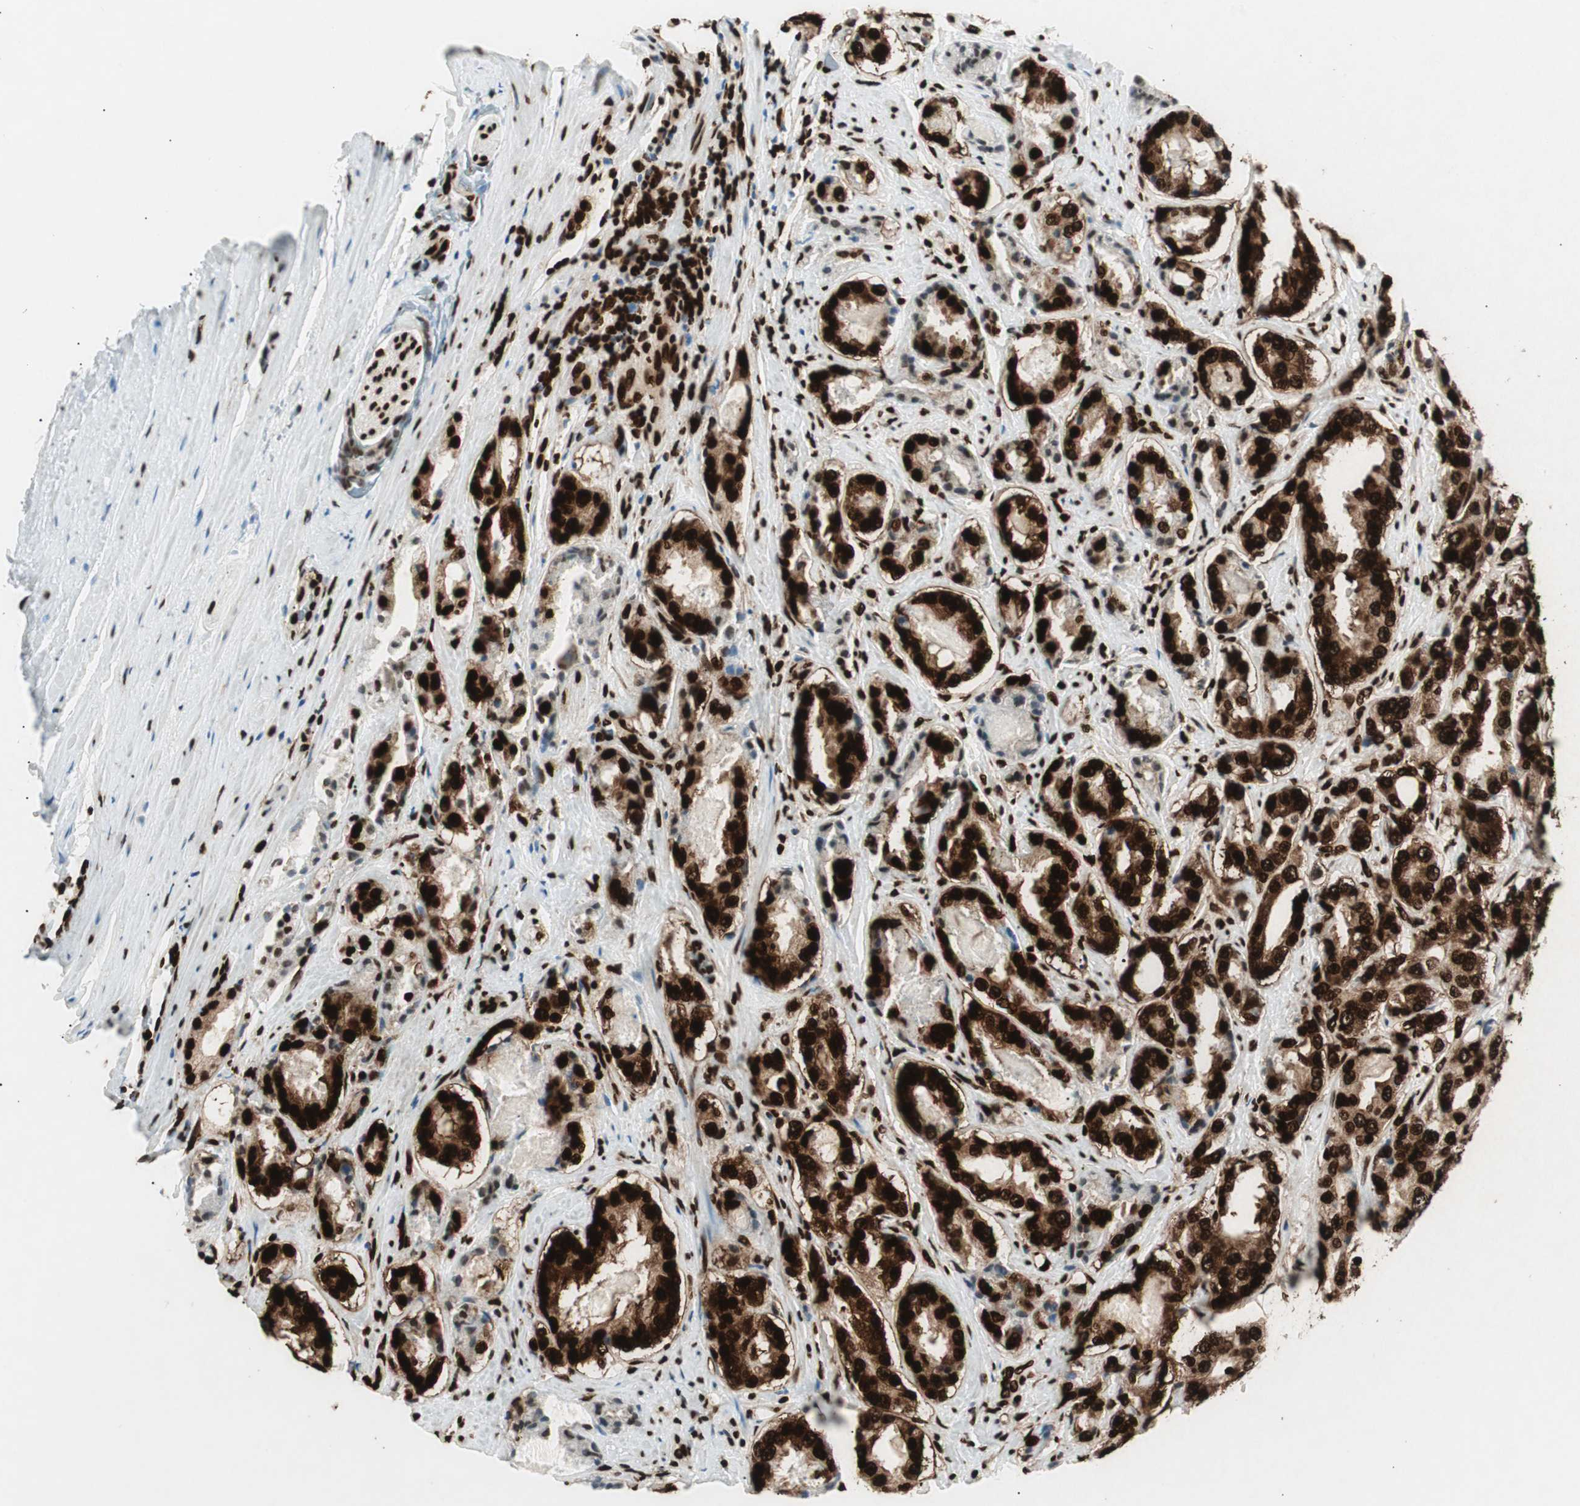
{"staining": {"intensity": "strong", "quantity": ">75%", "location": "cytoplasmic/membranous,nuclear"}, "tissue": "prostate cancer", "cell_type": "Tumor cells", "image_type": "cancer", "snomed": [{"axis": "morphology", "description": "Adenocarcinoma, High grade"}, {"axis": "topography", "description": "Prostate"}], "caption": "The micrograph exhibits a brown stain indicating the presence of a protein in the cytoplasmic/membranous and nuclear of tumor cells in prostate cancer (high-grade adenocarcinoma).", "gene": "EWSR1", "patient": {"sex": "male", "age": 73}}